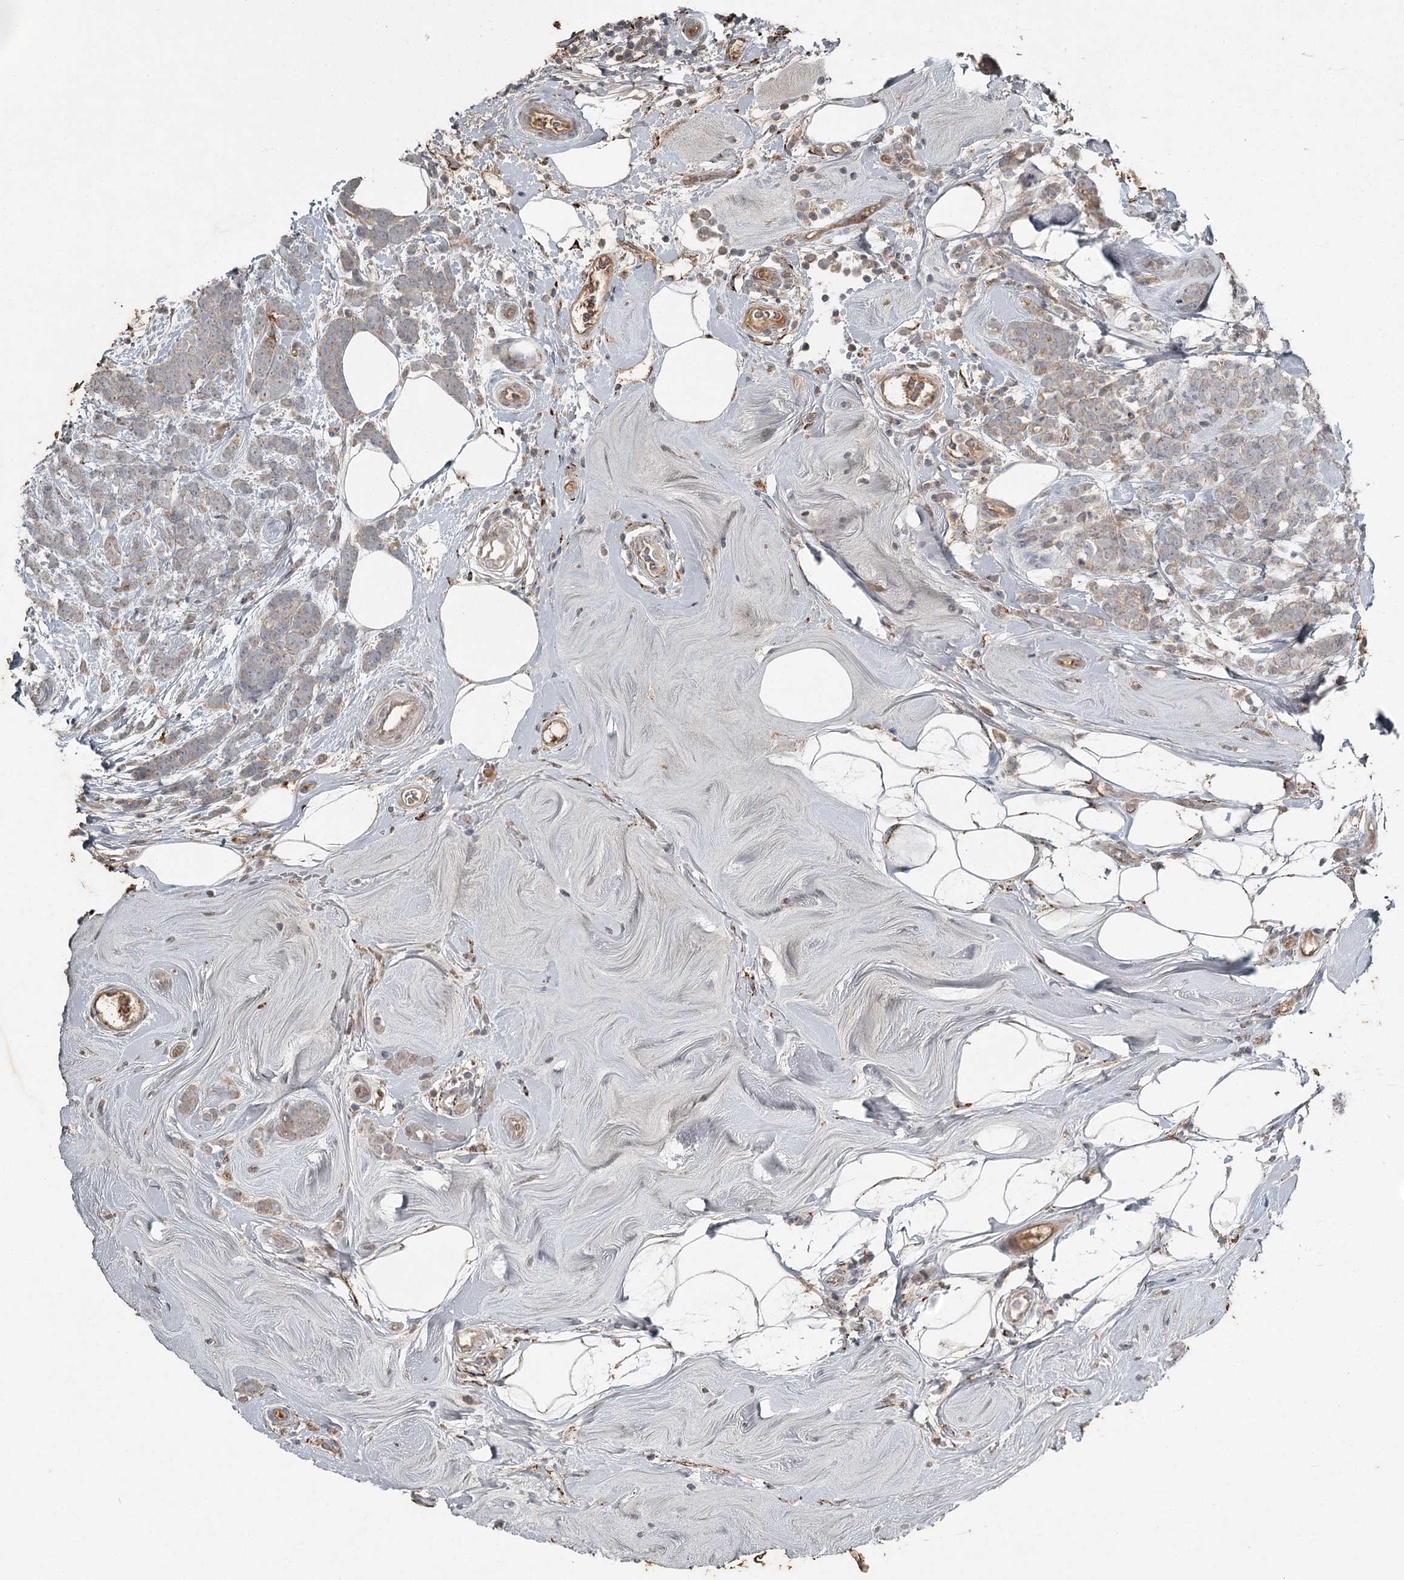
{"staining": {"intensity": "weak", "quantity": "25%-75%", "location": "cytoplasmic/membranous"}, "tissue": "breast cancer", "cell_type": "Tumor cells", "image_type": "cancer", "snomed": [{"axis": "morphology", "description": "Lobular carcinoma"}, {"axis": "topography", "description": "Breast"}], "caption": "The micrograph demonstrates a brown stain indicating the presence of a protein in the cytoplasmic/membranous of tumor cells in lobular carcinoma (breast). Ihc stains the protein of interest in brown and the nuclei are stained blue.", "gene": "SLC39A8", "patient": {"sex": "female", "age": 58}}